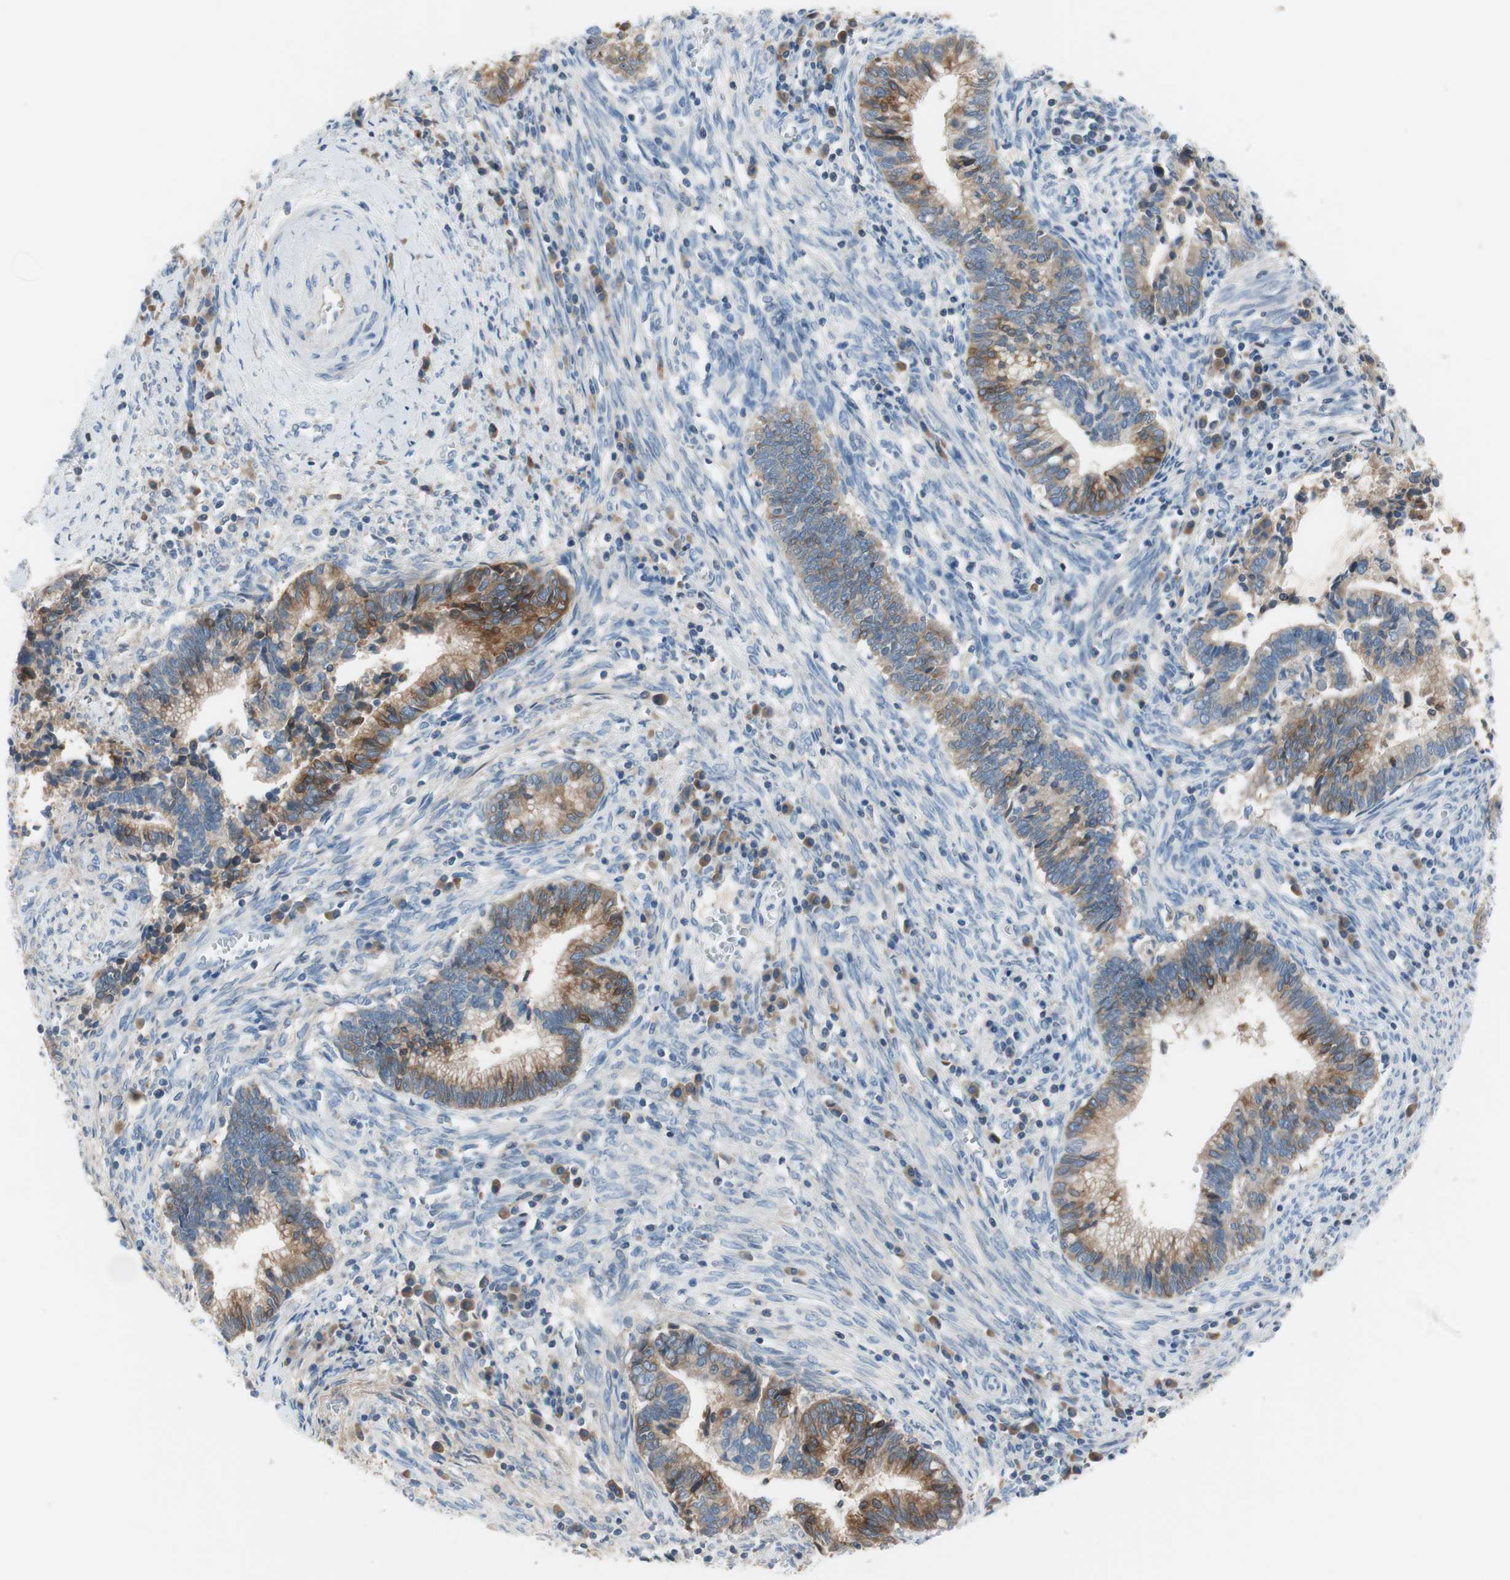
{"staining": {"intensity": "moderate", "quantity": "25%-75%", "location": "cytoplasmic/membranous"}, "tissue": "cervical cancer", "cell_type": "Tumor cells", "image_type": "cancer", "snomed": [{"axis": "morphology", "description": "Adenocarcinoma, NOS"}, {"axis": "topography", "description": "Cervix"}], "caption": "Protein expression analysis of human adenocarcinoma (cervical) reveals moderate cytoplasmic/membranous staining in approximately 25%-75% of tumor cells. The protein is shown in brown color, while the nuclei are stained blue.", "gene": "FDFT1", "patient": {"sex": "female", "age": 44}}